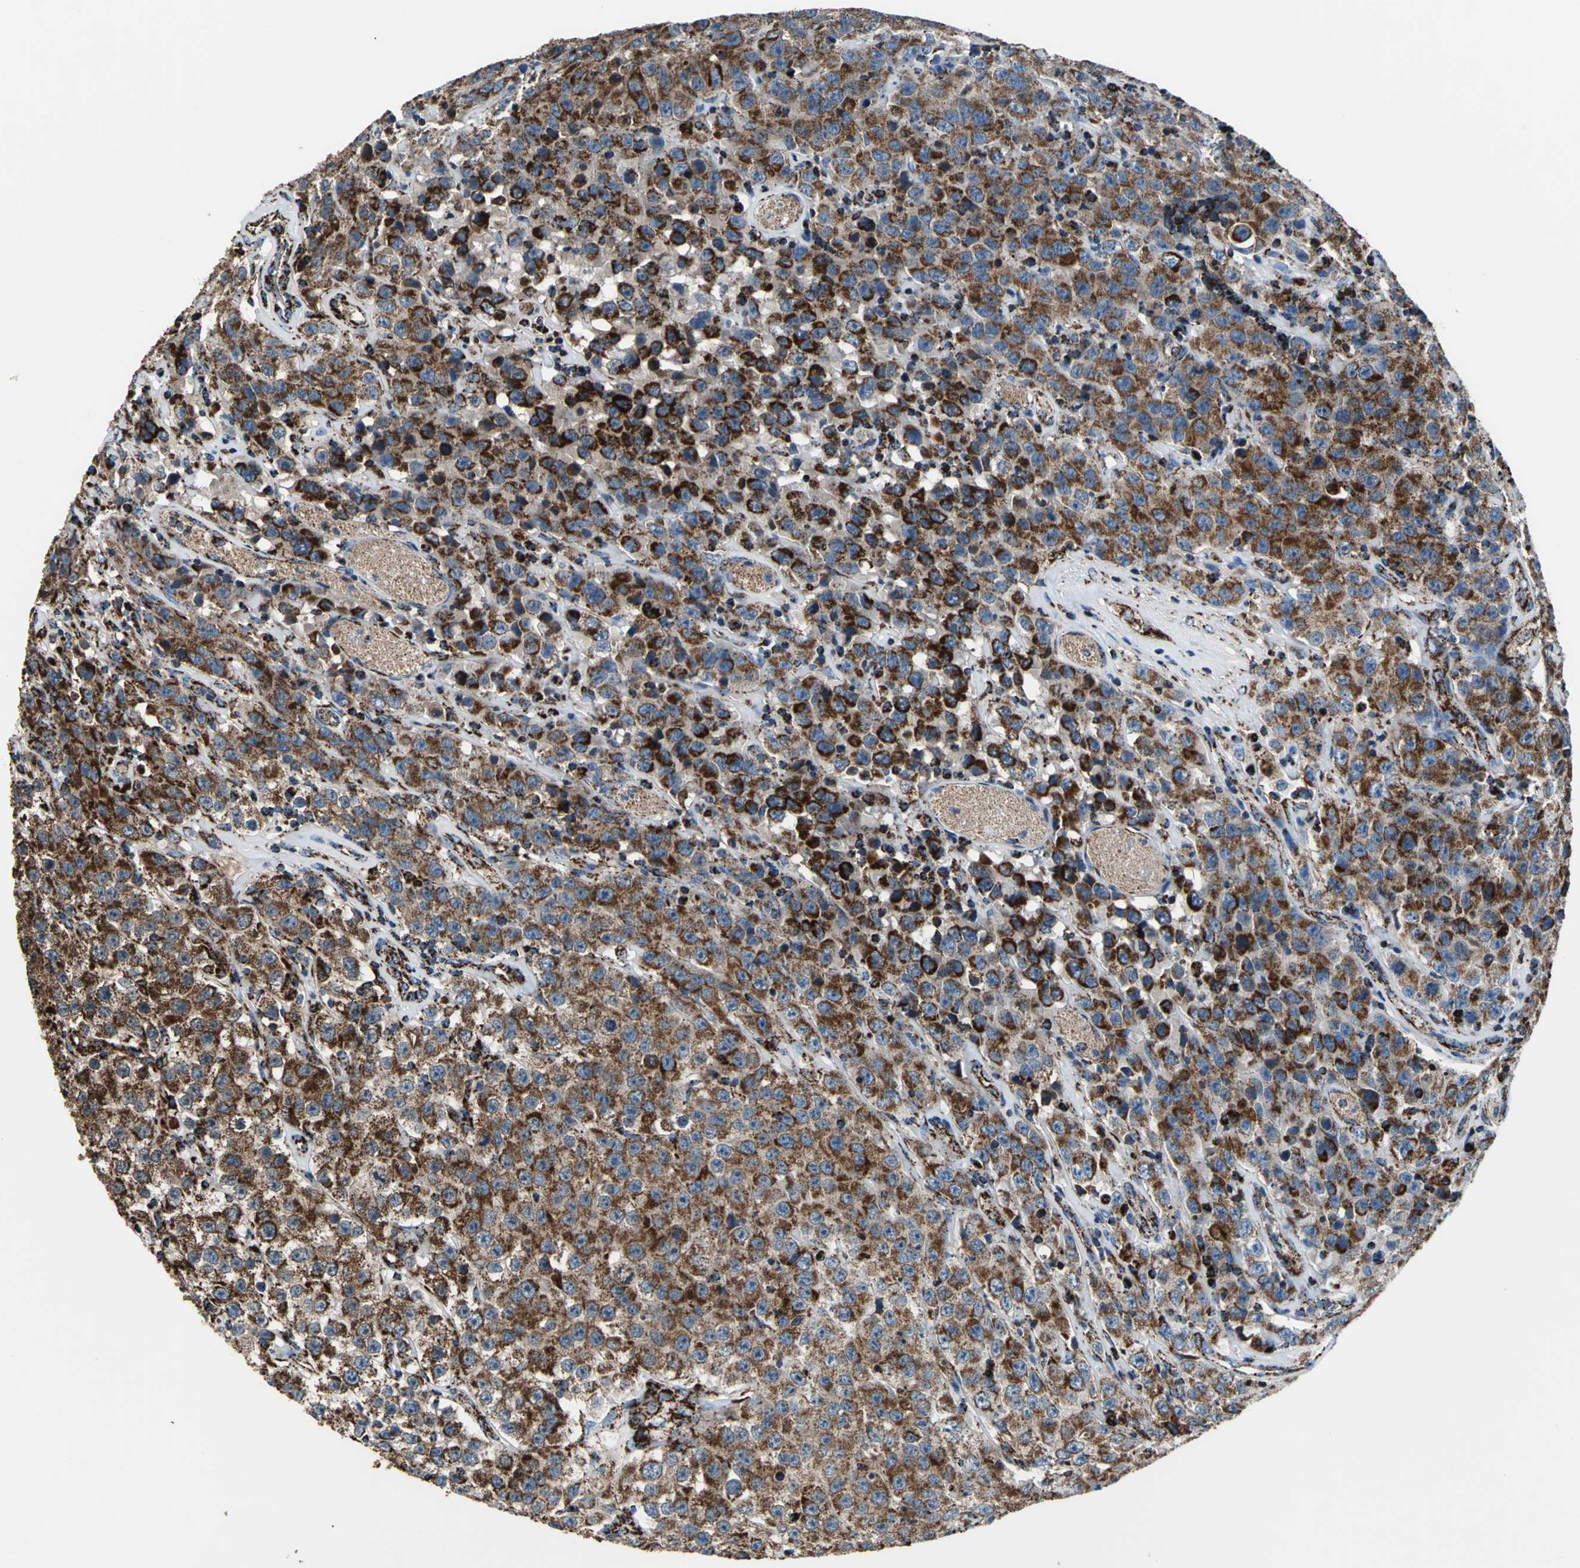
{"staining": {"intensity": "strong", "quantity": ">75%", "location": "cytoplasmic/membranous"}, "tissue": "testis cancer", "cell_type": "Tumor cells", "image_type": "cancer", "snomed": [{"axis": "morphology", "description": "Seminoma, NOS"}, {"axis": "topography", "description": "Testis"}], "caption": "Immunohistochemical staining of human testis seminoma displays strong cytoplasmic/membranous protein positivity in about >75% of tumor cells.", "gene": "ECH1", "patient": {"sex": "male", "age": 52}}